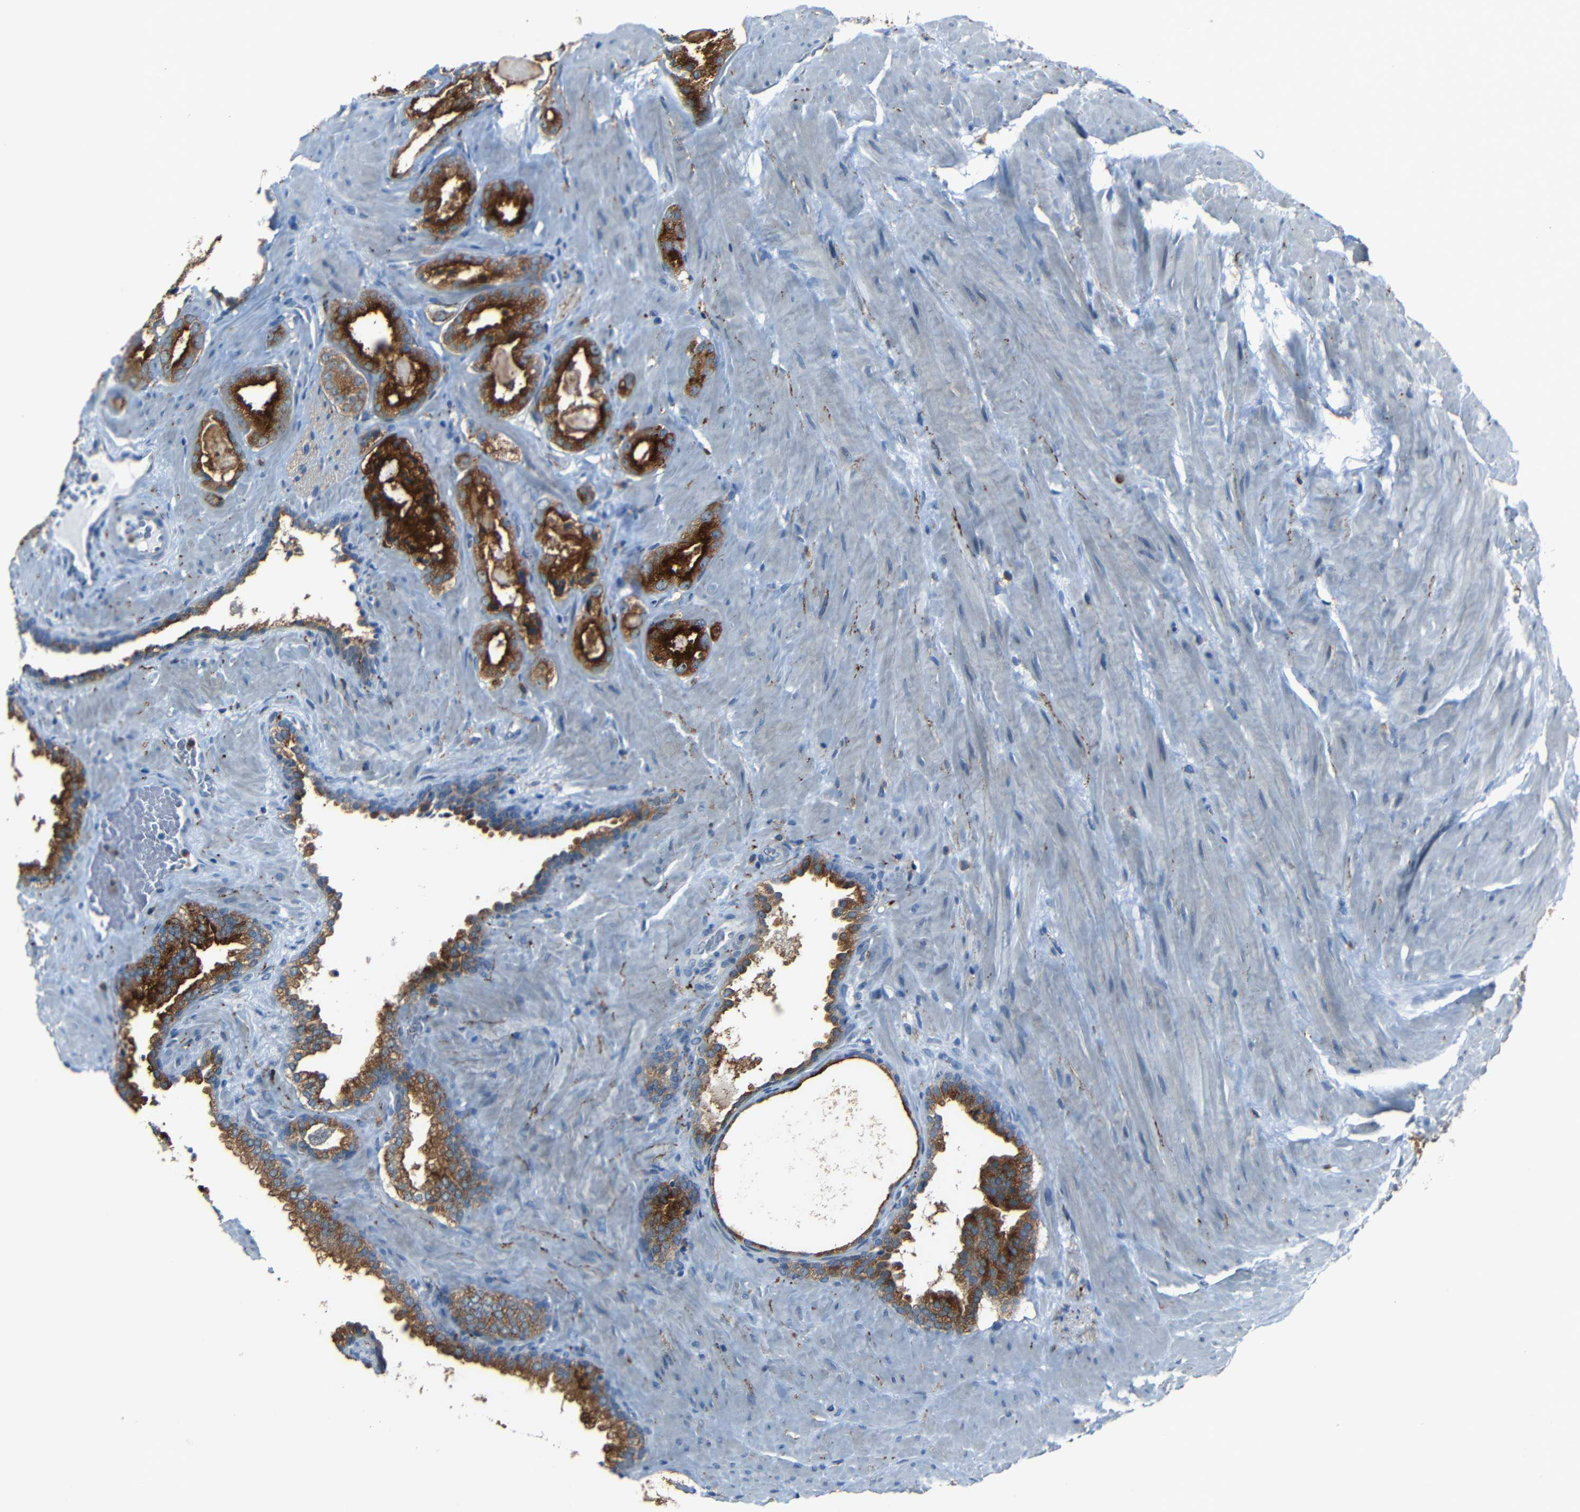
{"staining": {"intensity": "strong", "quantity": ">75%", "location": "cytoplasmic/membranous"}, "tissue": "prostate cancer", "cell_type": "Tumor cells", "image_type": "cancer", "snomed": [{"axis": "morphology", "description": "Adenocarcinoma, High grade"}, {"axis": "topography", "description": "Prostate"}], "caption": "A photomicrograph showing strong cytoplasmic/membranous staining in approximately >75% of tumor cells in prostate cancer (adenocarcinoma (high-grade)), as visualized by brown immunohistochemical staining.", "gene": "DNAJC5", "patient": {"sex": "male", "age": 64}}